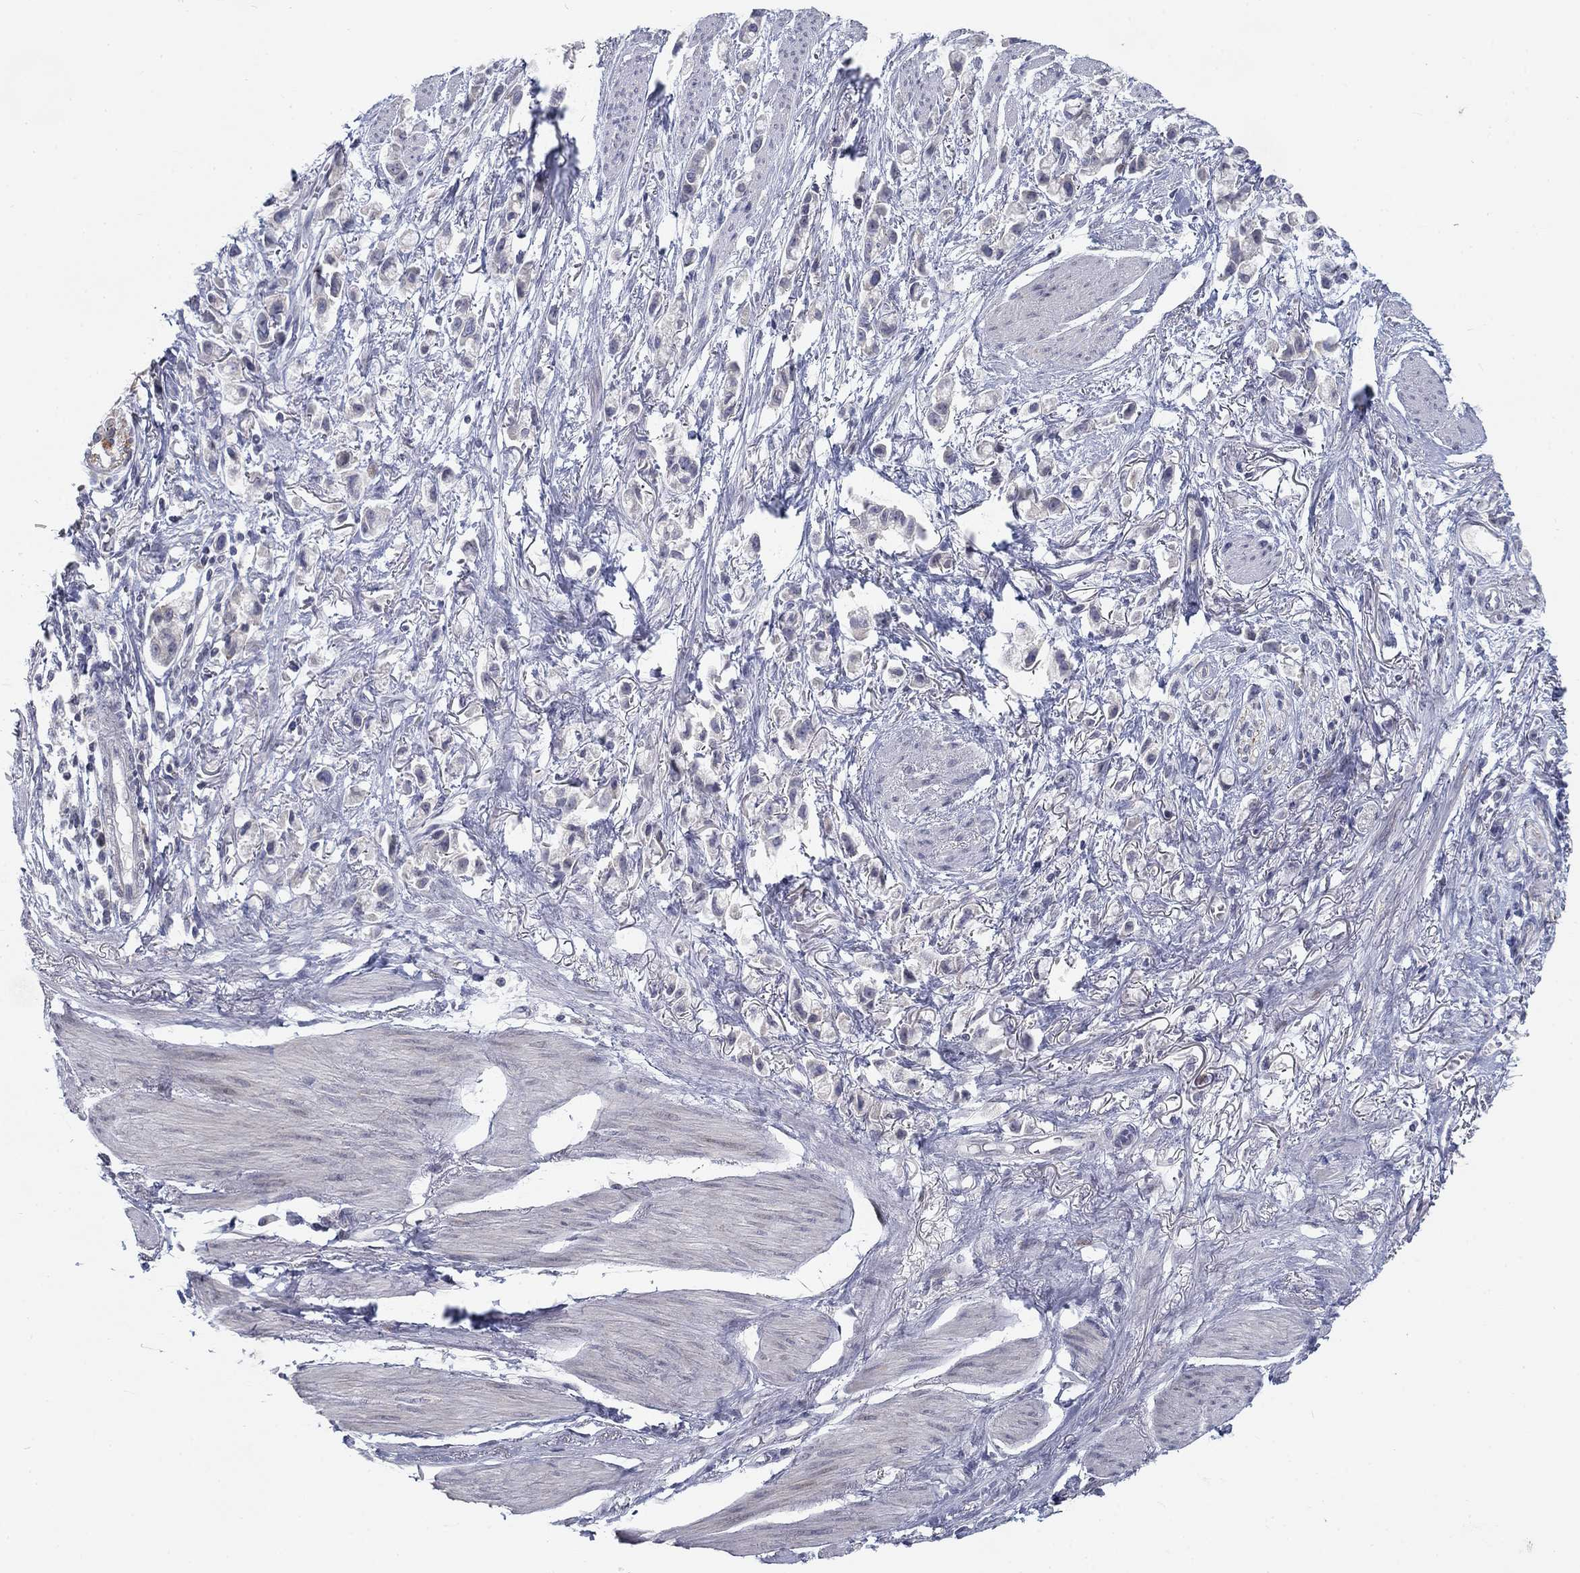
{"staining": {"intensity": "negative", "quantity": "none", "location": "none"}, "tissue": "stomach cancer", "cell_type": "Tumor cells", "image_type": "cancer", "snomed": [{"axis": "morphology", "description": "Adenocarcinoma, NOS"}, {"axis": "topography", "description": "Stomach"}], "caption": "An IHC image of adenocarcinoma (stomach) is shown. There is no staining in tumor cells of adenocarcinoma (stomach).", "gene": "ATP1A3", "patient": {"sex": "female", "age": 81}}